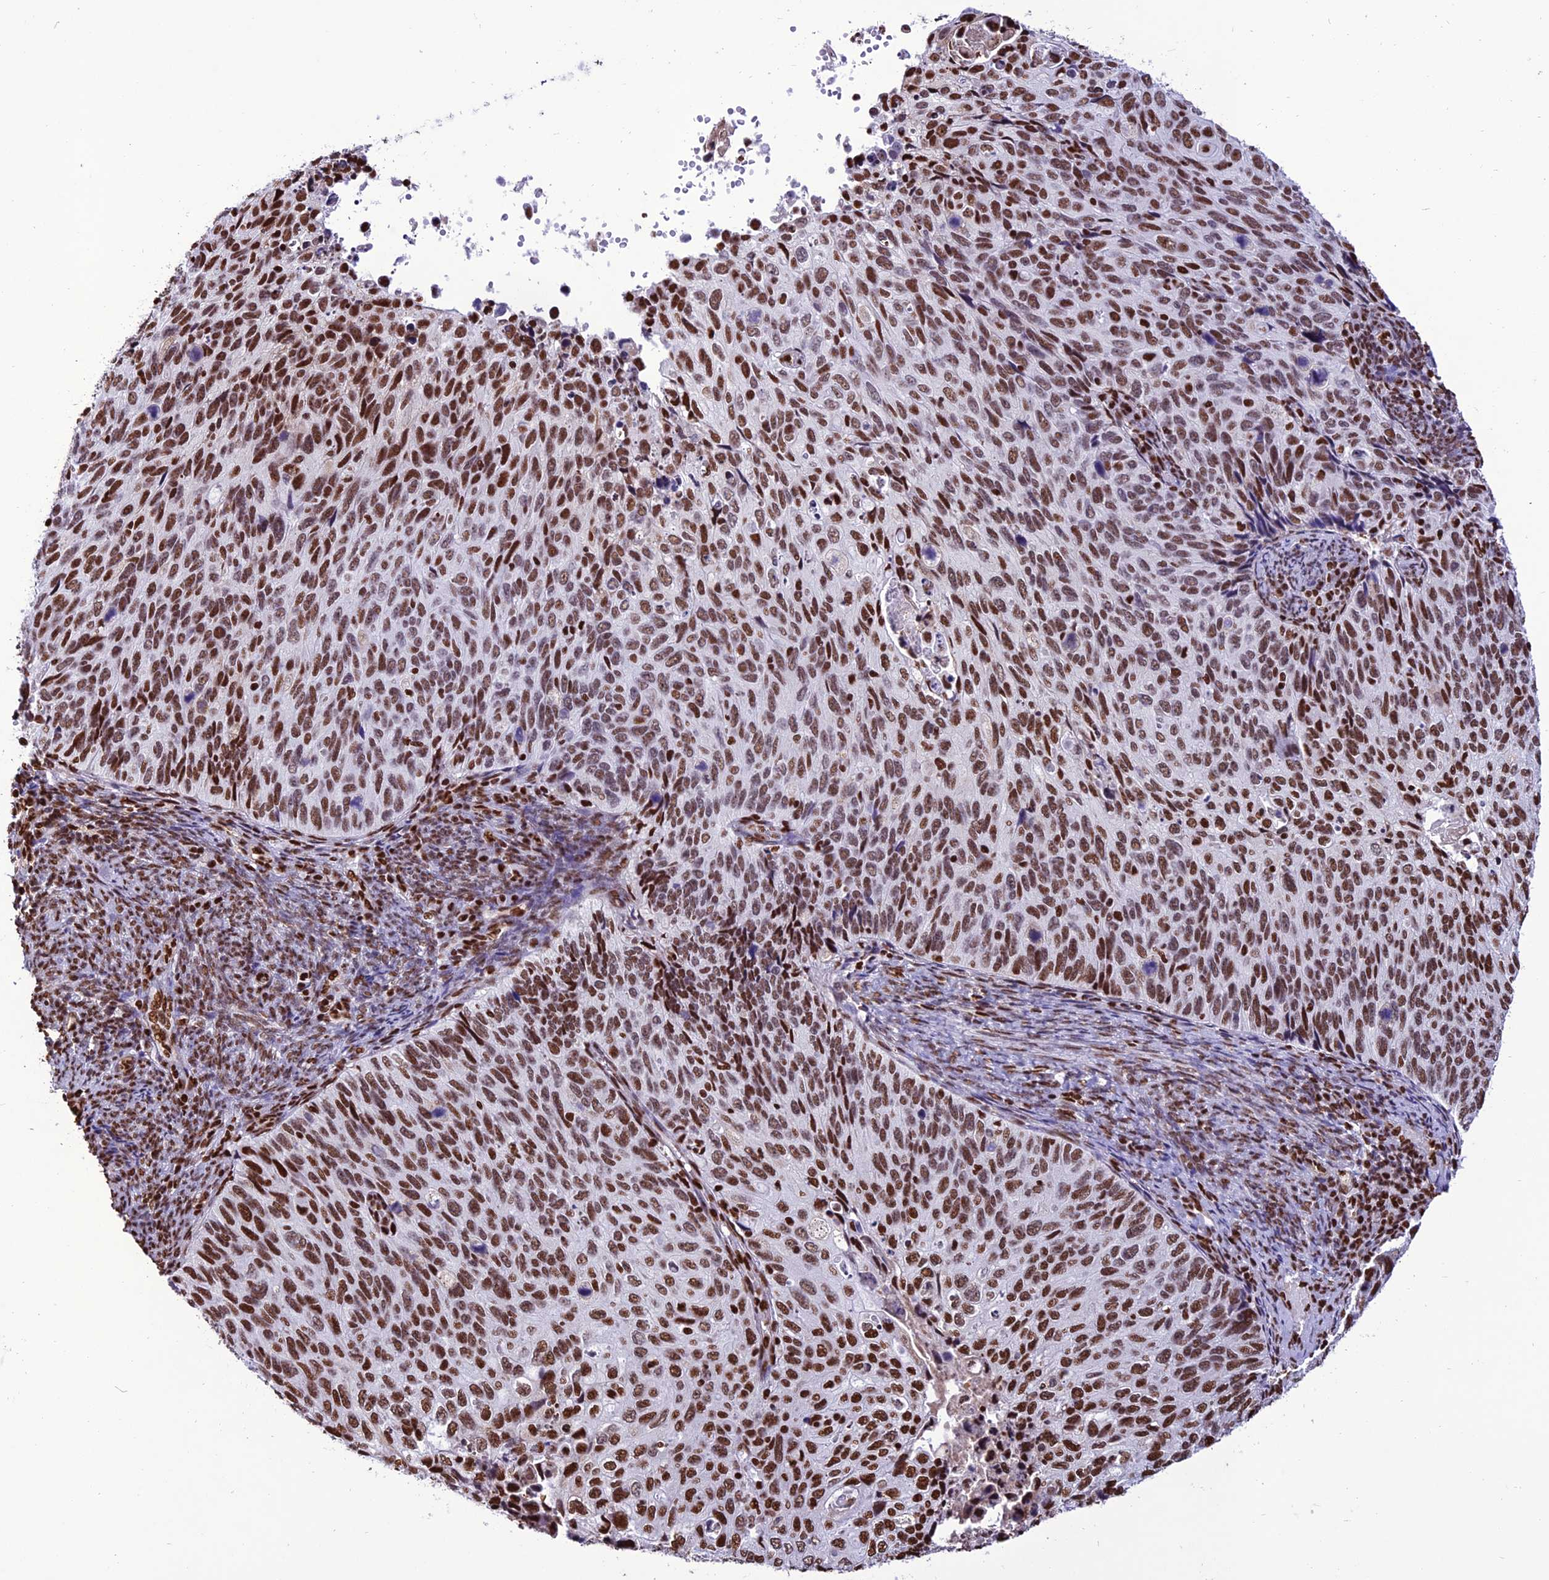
{"staining": {"intensity": "strong", "quantity": ">75%", "location": "nuclear"}, "tissue": "cervical cancer", "cell_type": "Tumor cells", "image_type": "cancer", "snomed": [{"axis": "morphology", "description": "Squamous cell carcinoma, NOS"}, {"axis": "topography", "description": "Cervix"}], "caption": "A photomicrograph showing strong nuclear positivity in about >75% of tumor cells in cervical cancer, as visualized by brown immunohistochemical staining.", "gene": "INO80E", "patient": {"sex": "female", "age": 70}}